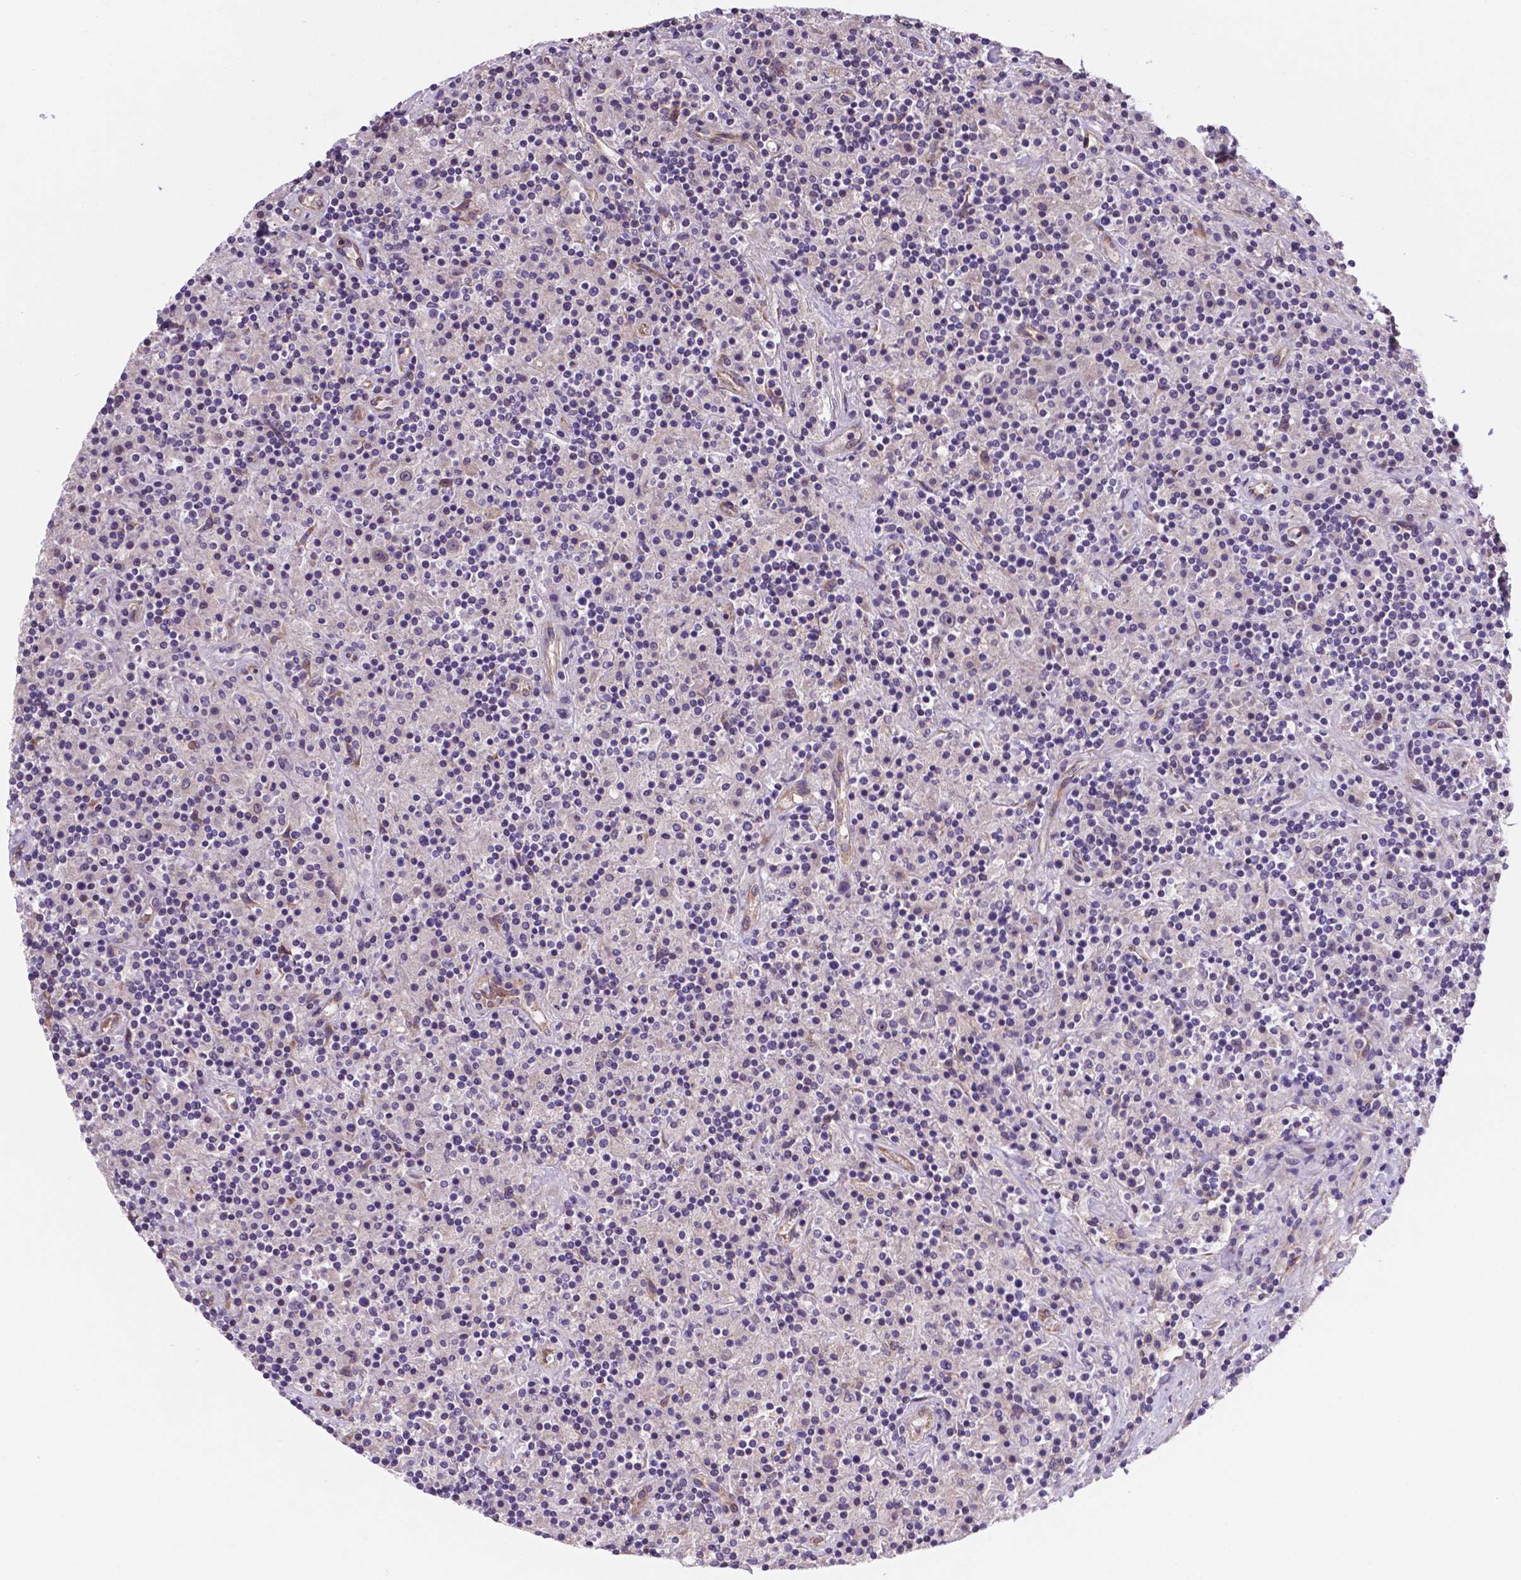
{"staining": {"intensity": "negative", "quantity": "none", "location": "none"}, "tissue": "lymphoma", "cell_type": "Tumor cells", "image_type": "cancer", "snomed": [{"axis": "morphology", "description": "Hodgkin's disease, NOS"}, {"axis": "topography", "description": "Lymph node"}], "caption": "A micrograph of human lymphoma is negative for staining in tumor cells.", "gene": "TM4SF20", "patient": {"sex": "male", "age": 70}}